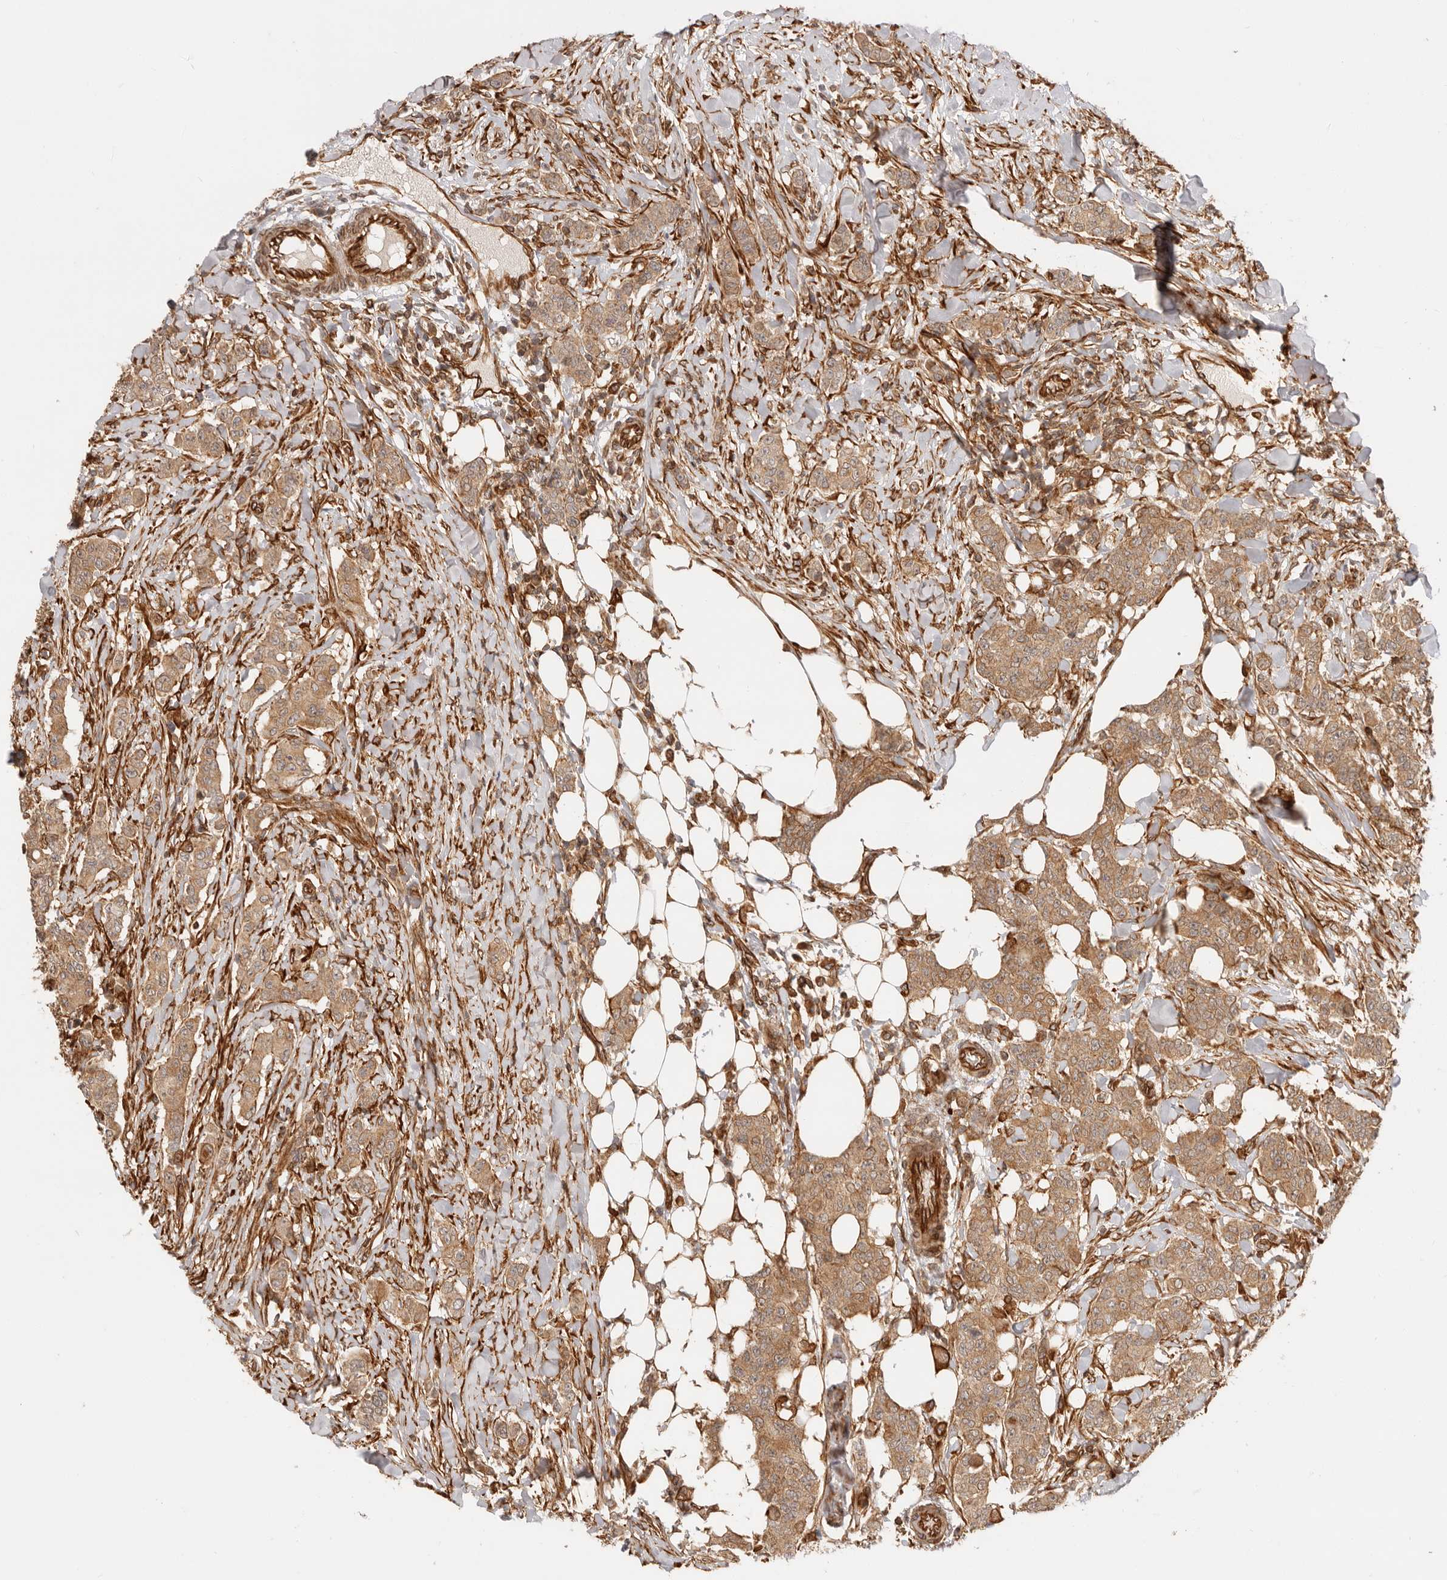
{"staining": {"intensity": "moderate", "quantity": ">75%", "location": "cytoplasmic/membranous"}, "tissue": "breast cancer", "cell_type": "Tumor cells", "image_type": "cancer", "snomed": [{"axis": "morphology", "description": "Duct carcinoma"}, {"axis": "topography", "description": "Breast"}], "caption": "There is medium levels of moderate cytoplasmic/membranous positivity in tumor cells of breast cancer (intraductal carcinoma), as demonstrated by immunohistochemical staining (brown color).", "gene": "UFSP1", "patient": {"sex": "female", "age": 40}}